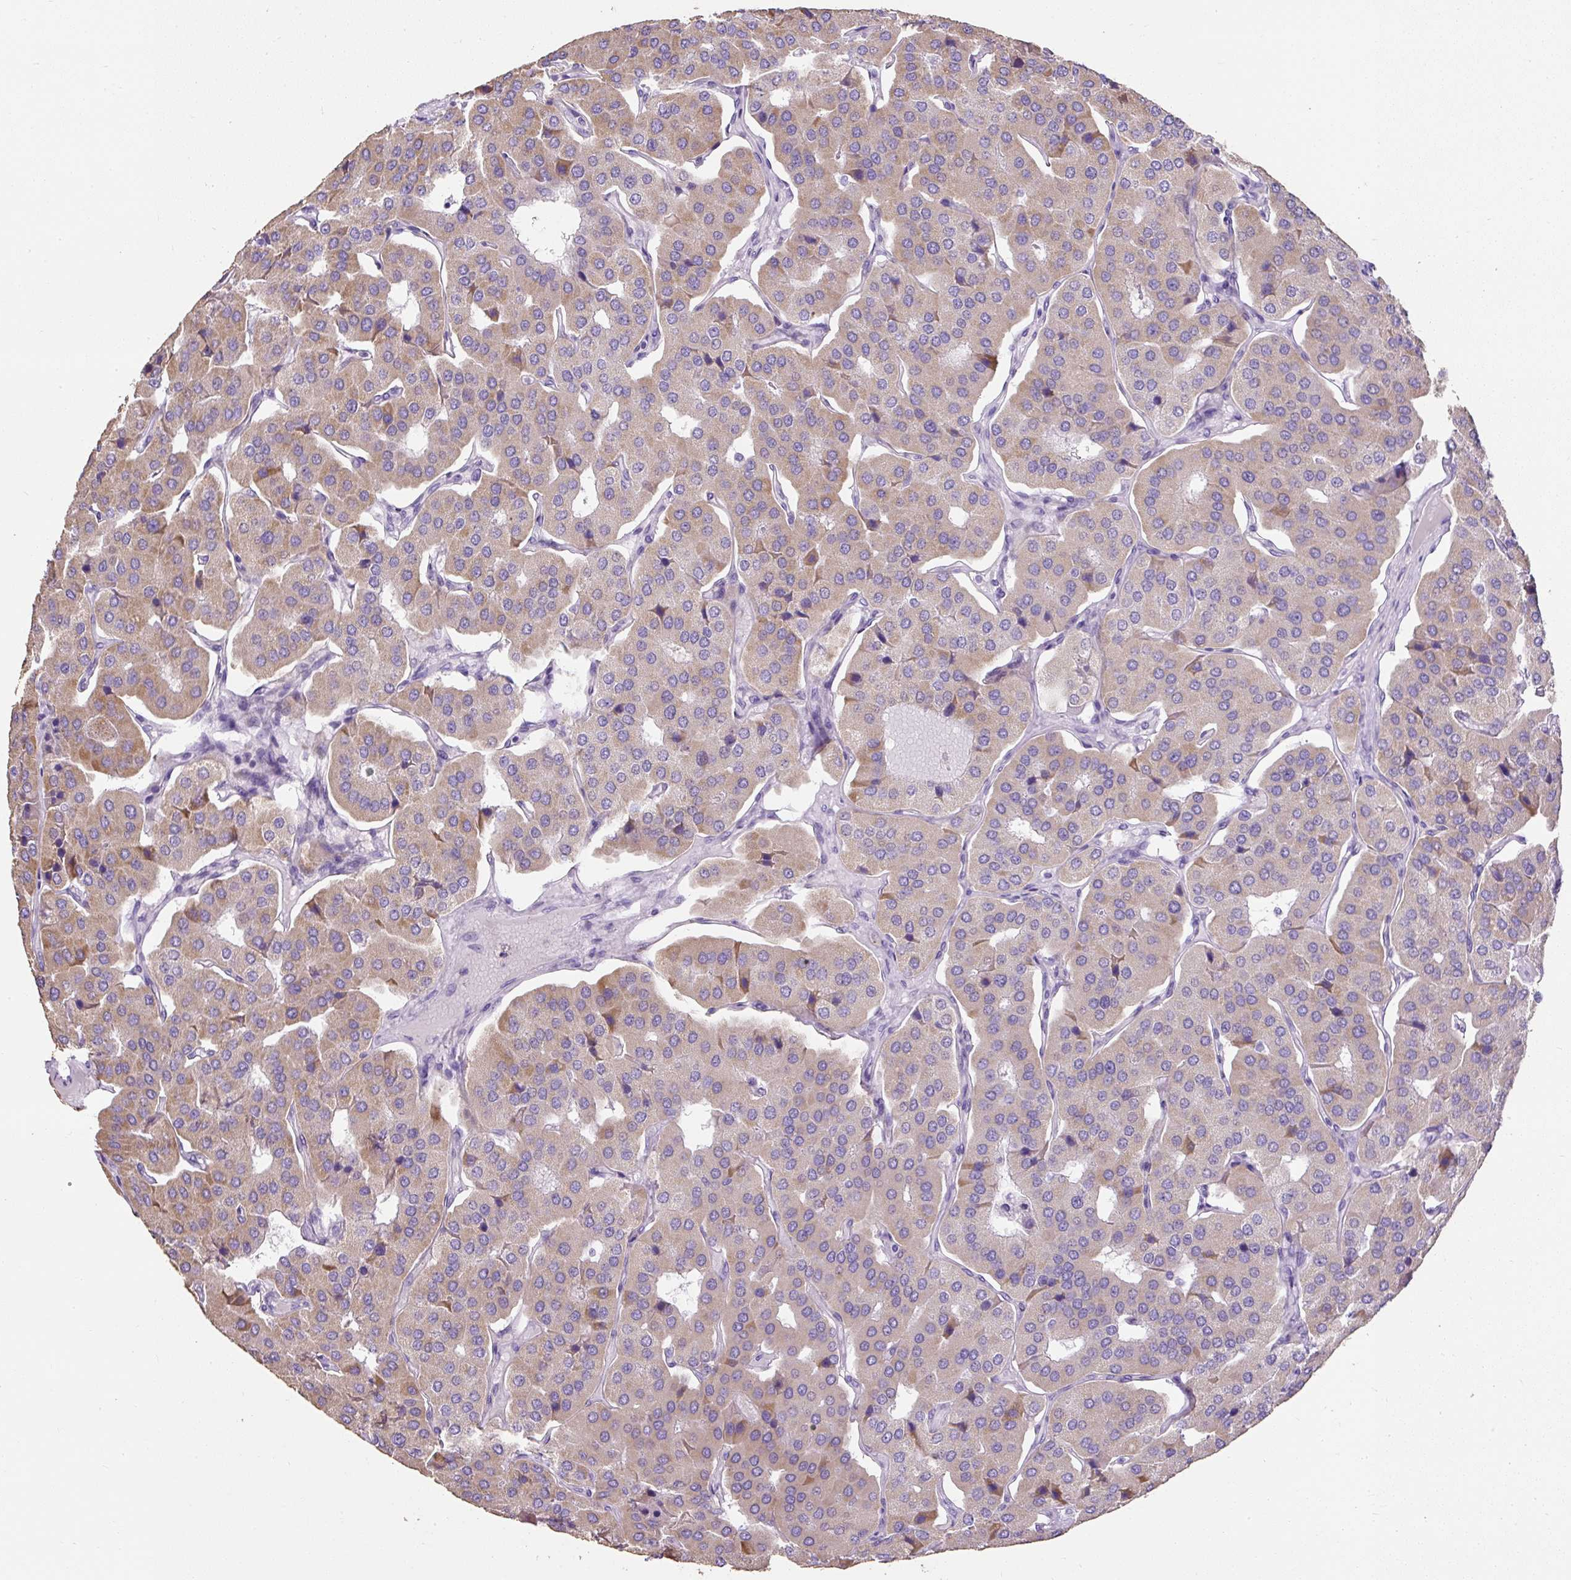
{"staining": {"intensity": "moderate", "quantity": "<25%", "location": "cytoplasmic/membranous"}, "tissue": "parathyroid gland", "cell_type": "Glandular cells", "image_type": "normal", "snomed": [{"axis": "morphology", "description": "Normal tissue, NOS"}, {"axis": "morphology", "description": "Adenoma, NOS"}, {"axis": "topography", "description": "Parathyroid gland"}], "caption": "This is an image of immunohistochemistry (IHC) staining of unremarkable parathyroid gland, which shows moderate staining in the cytoplasmic/membranous of glandular cells.", "gene": "C2CD4C", "patient": {"sex": "female", "age": 86}}